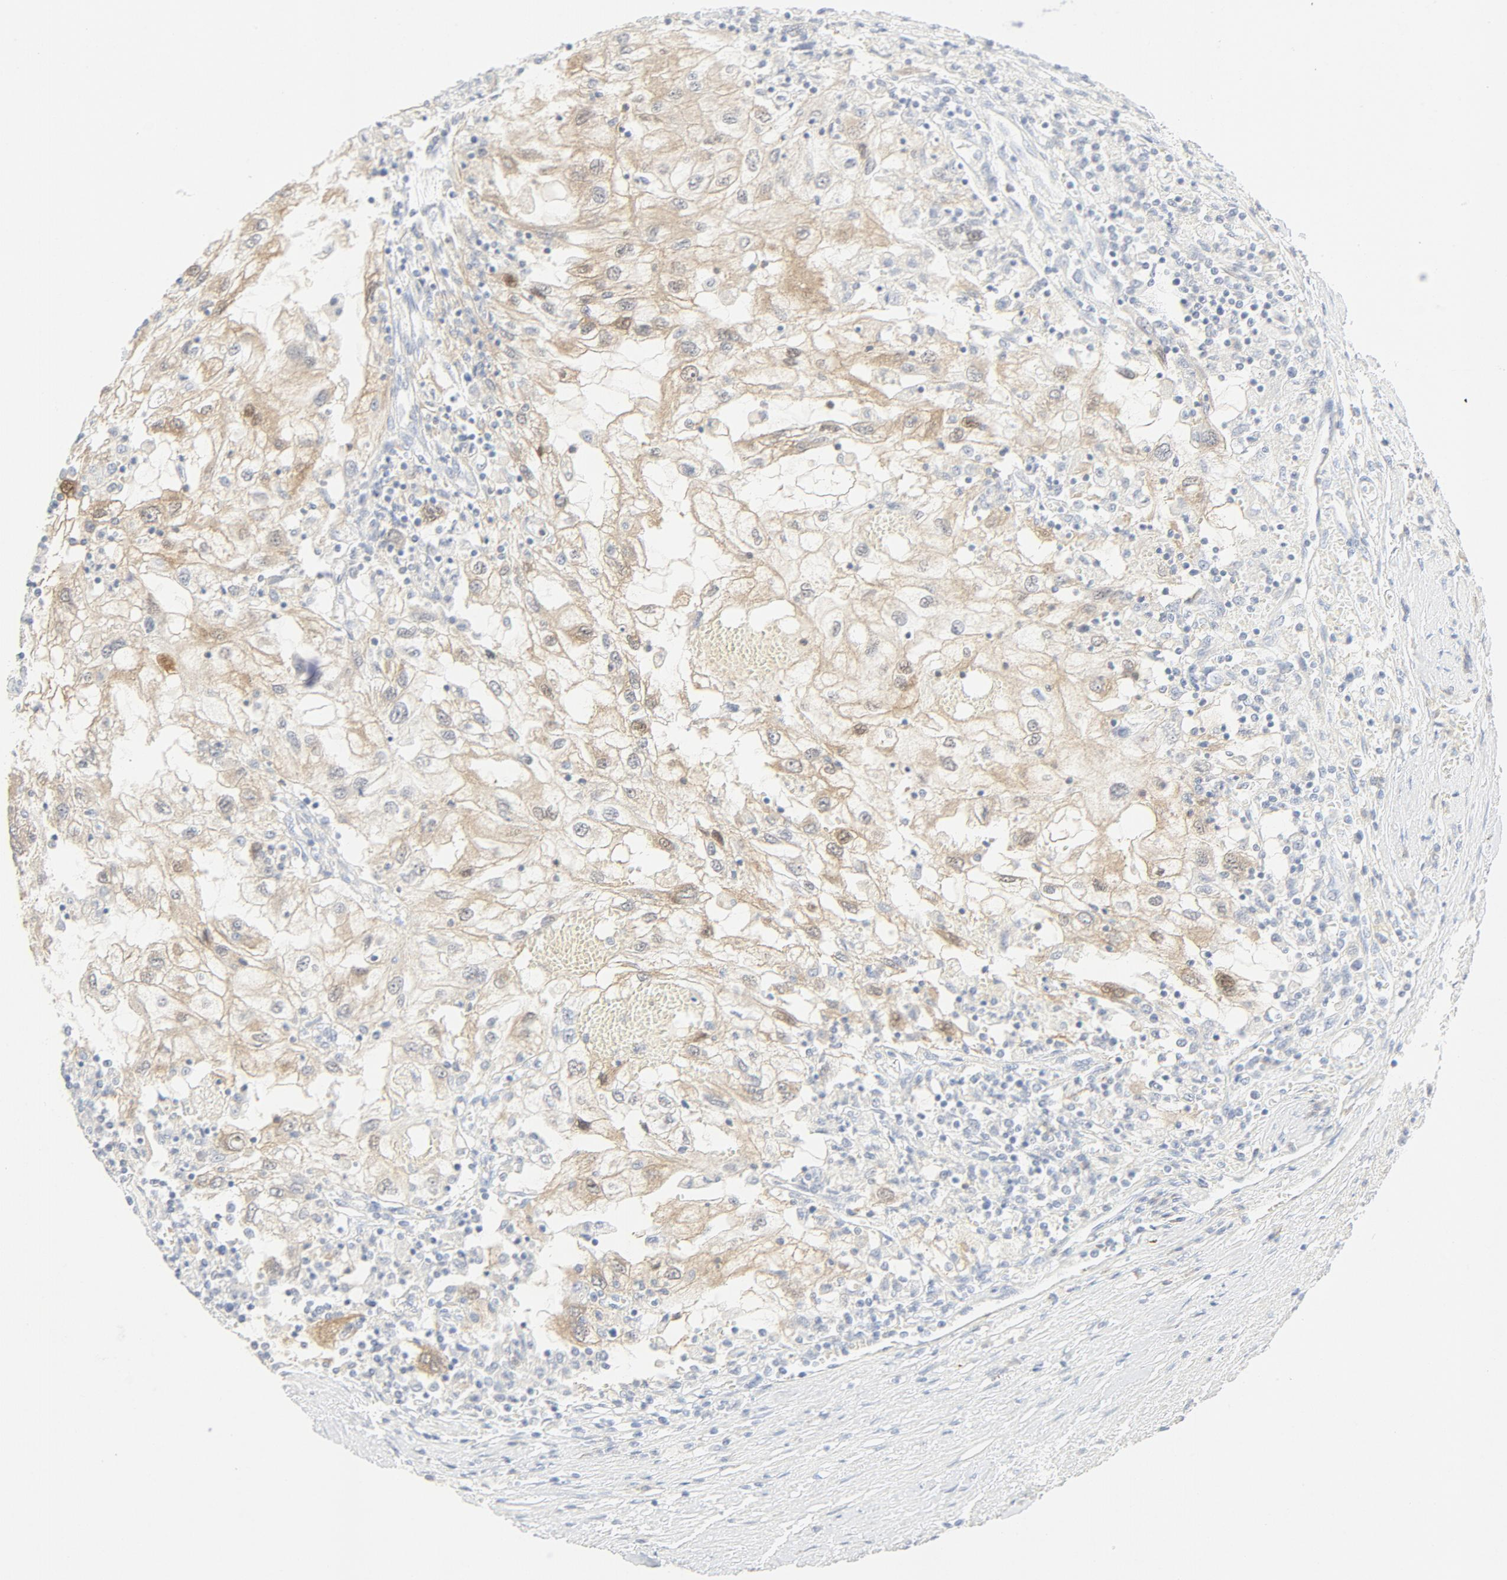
{"staining": {"intensity": "moderate", "quantity": ">75%", "location": "cytoplasmic/membranous"}, "tissue": "renal cancer", "cell_type": "Tumor cells", "image_type": "cancer", "snomed": [{"axis": "morphology", "description": "Normal tissue, NOS"}, {"axis": "morphology", "description": "Adenocarcinoma, NOS"}, {"axis": "topography", "description": "Kidney"}], "caption": "Immunohistochemical staining of renal cancer displays medium levels of moderate cytoplasmic/membranous protein expression in about >75% of tumor cells.", "gene": "PGM1", "patient": {"sex": "male", "age": 71}}